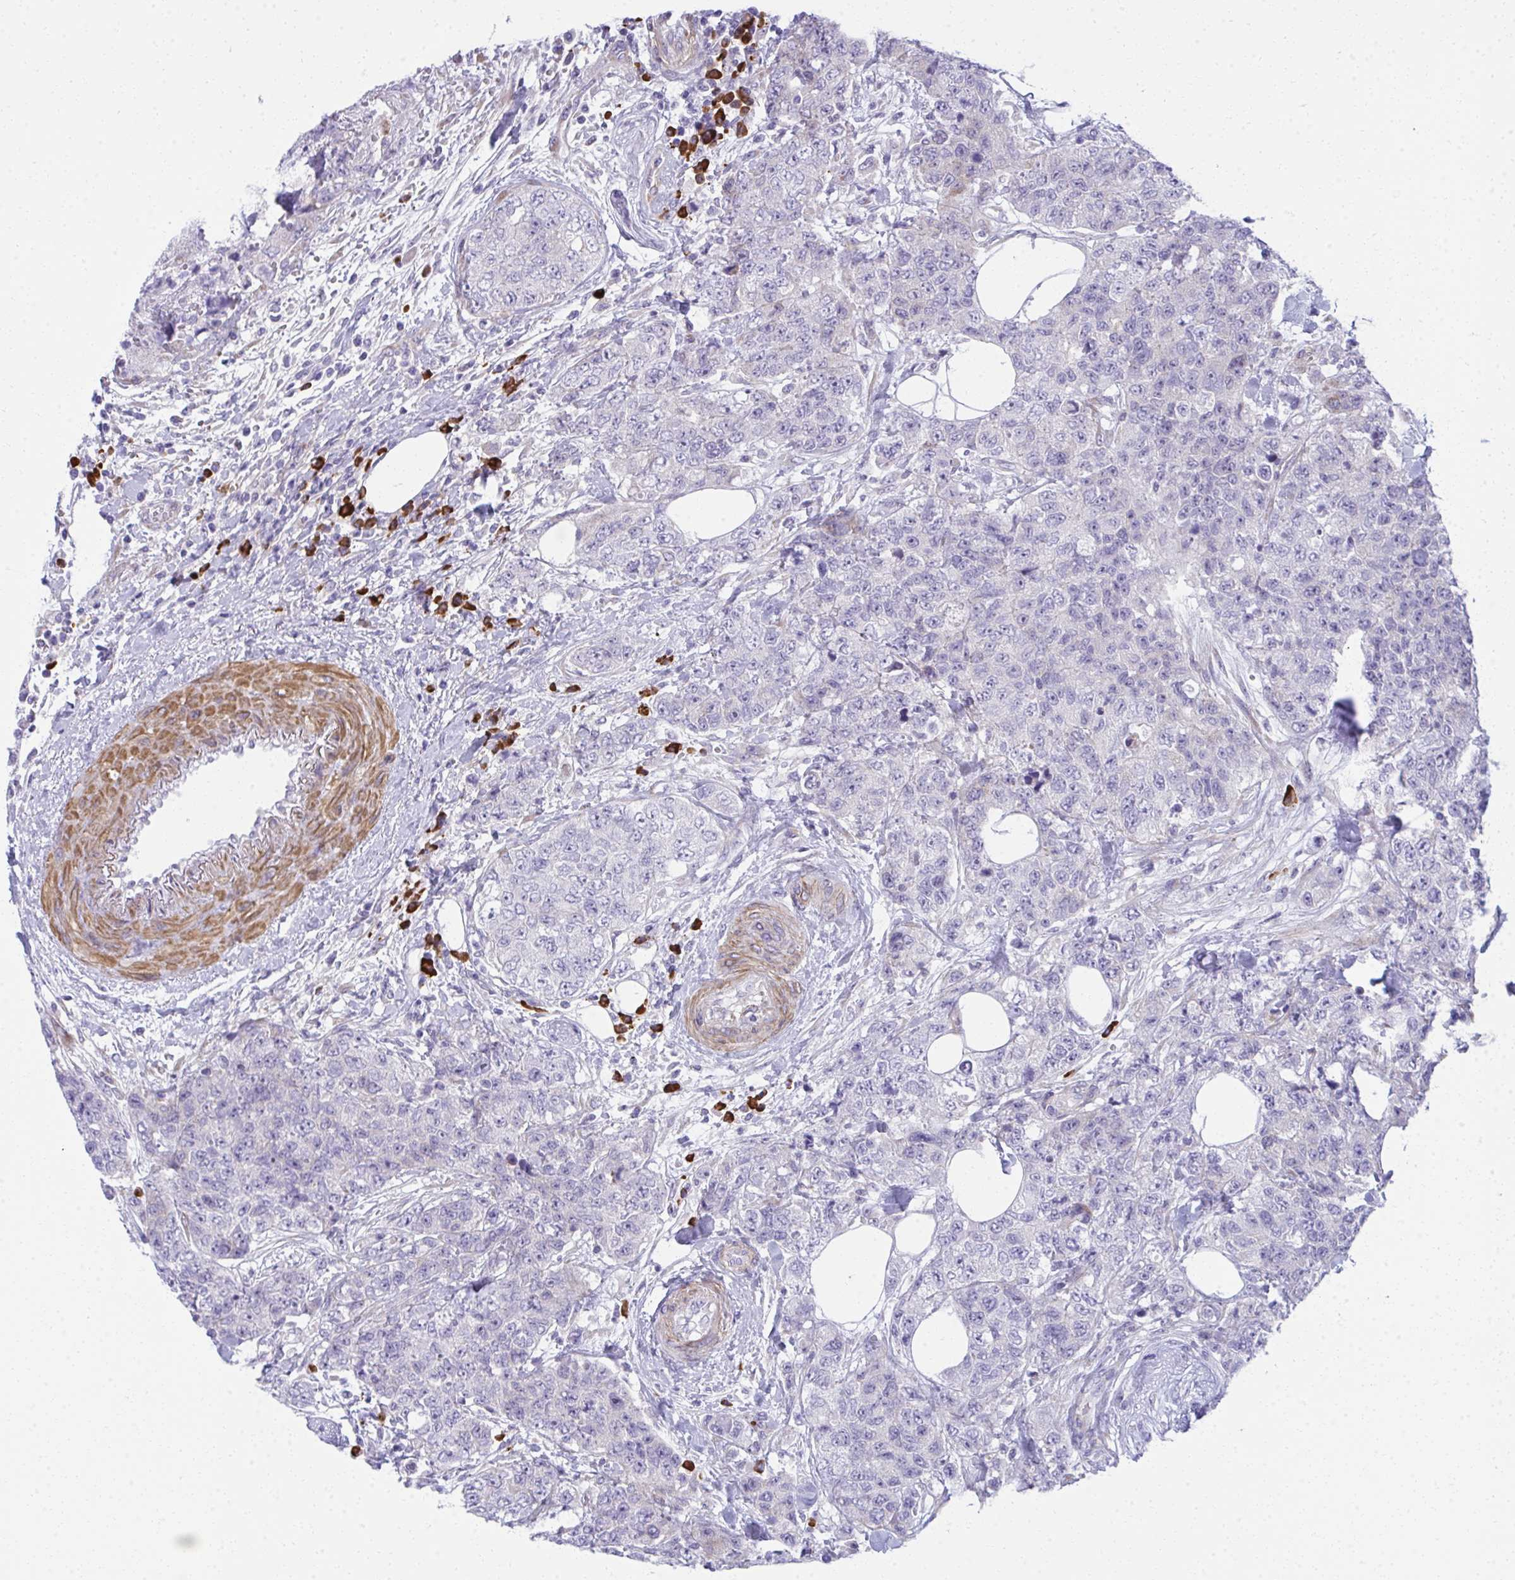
{"staining": {"intensity": "negative", "quantity": "none", "location": "none"}, "tissue": "urothelial cancer", "cell_type": "Tumor cells", "image_type": "cancer", "snomed": [{"axis": "morphology", "description": "Urothelial carcinoma, High grade"}, {"axis": "topography", "description": "Urinary bladder"}], "caption": "IHC of human urothelial cancer shows no staining in tumor cells.", "gene": "PUS7L", "patient": {"sex": "female", "age": 78}}